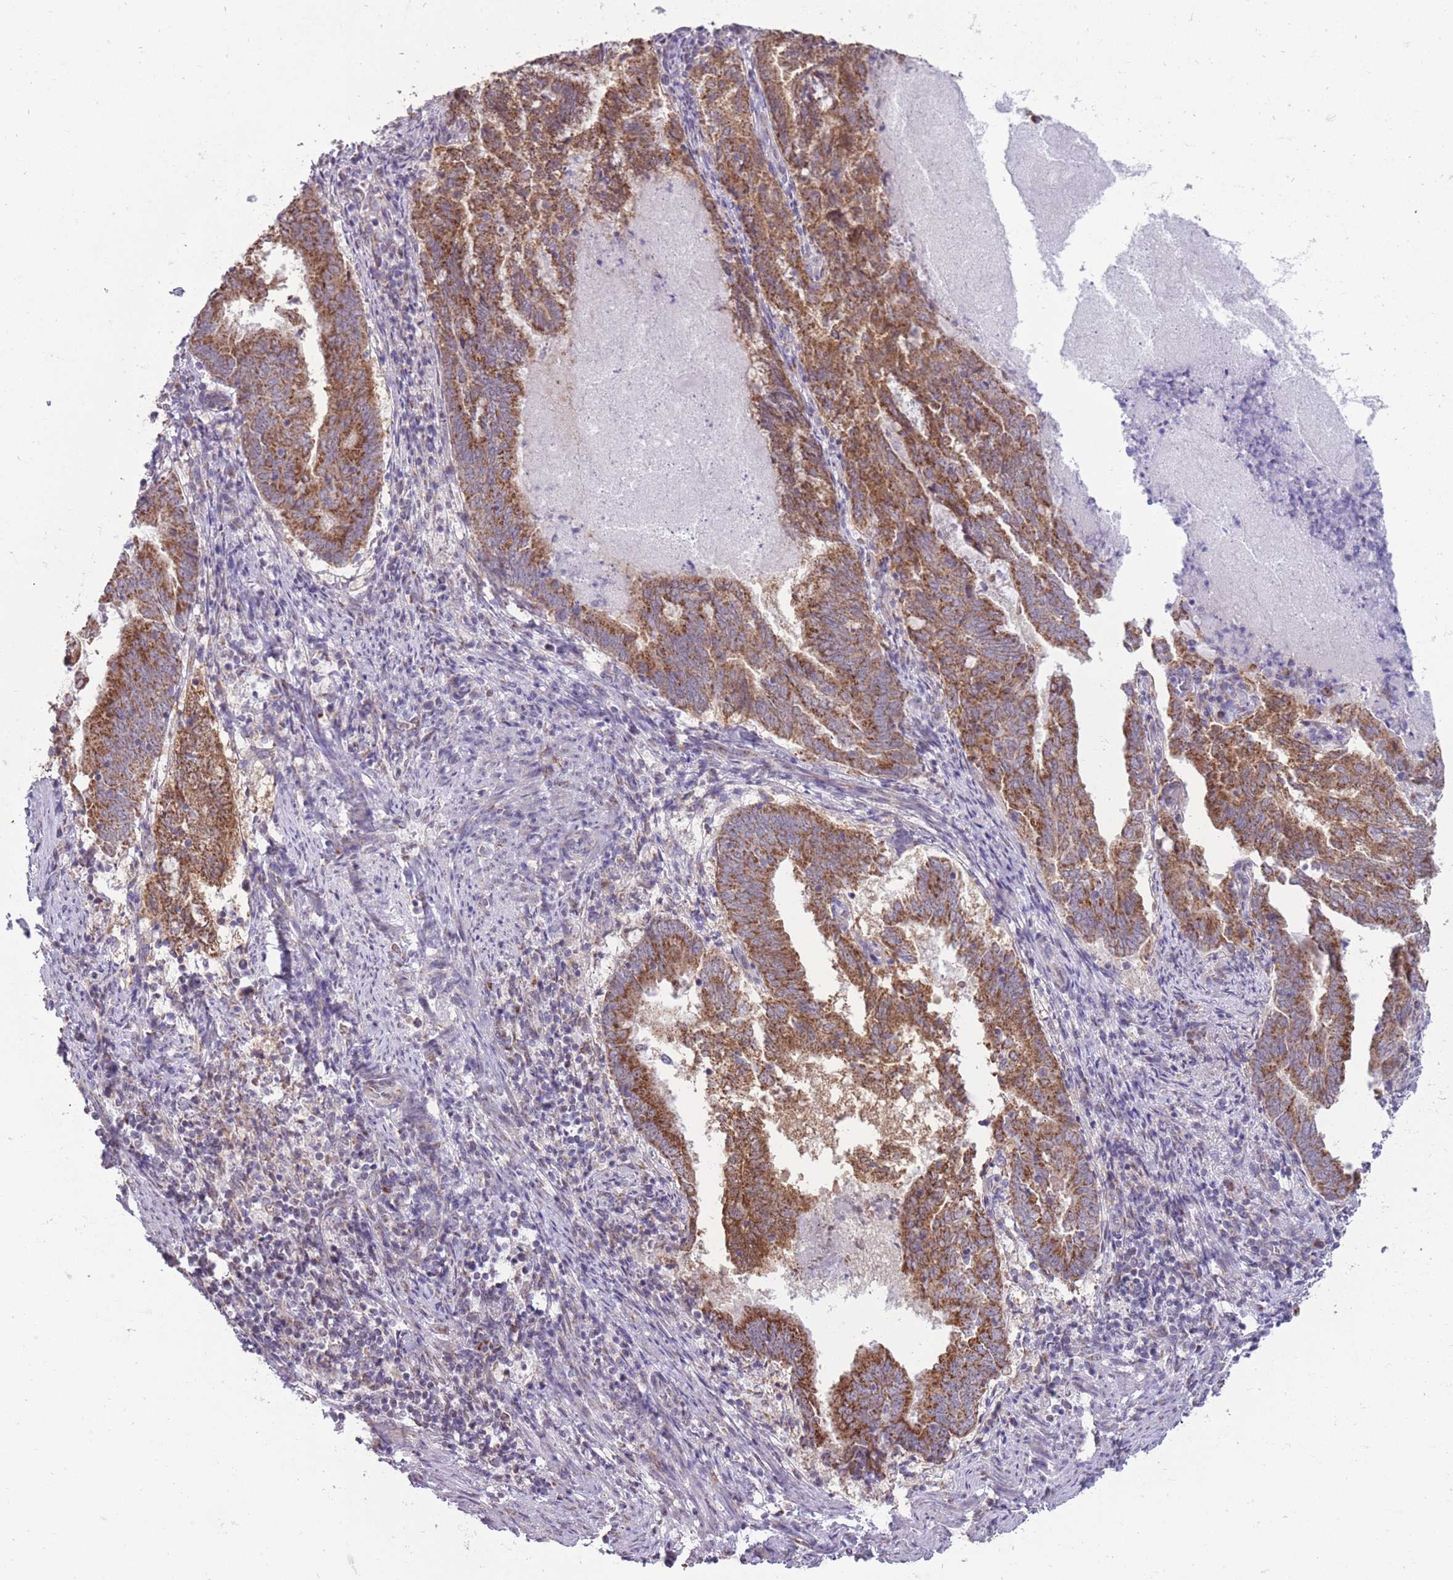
{"staining": {"intensity": "moderate", "quantity": ">75%", "location": "cytoplasmic/membranous"}, "tissue": "endometrial cancer", "cell_type": "Tumor cells", "image_type": "cancer", "snomed": [{"axis": "morphology", "description": "Adenocarcinoma, NOS"}, {"axis": "topography", "description": "Endometrium"}], "caption": "Human endometrial adenocarcinoma stained with a brown dye shows moderate cytoplasmic/membranous positive staining in about >75% of tumor cells.", "gene": "NELL1", "patient": {"sex": "female", "age": 80}}